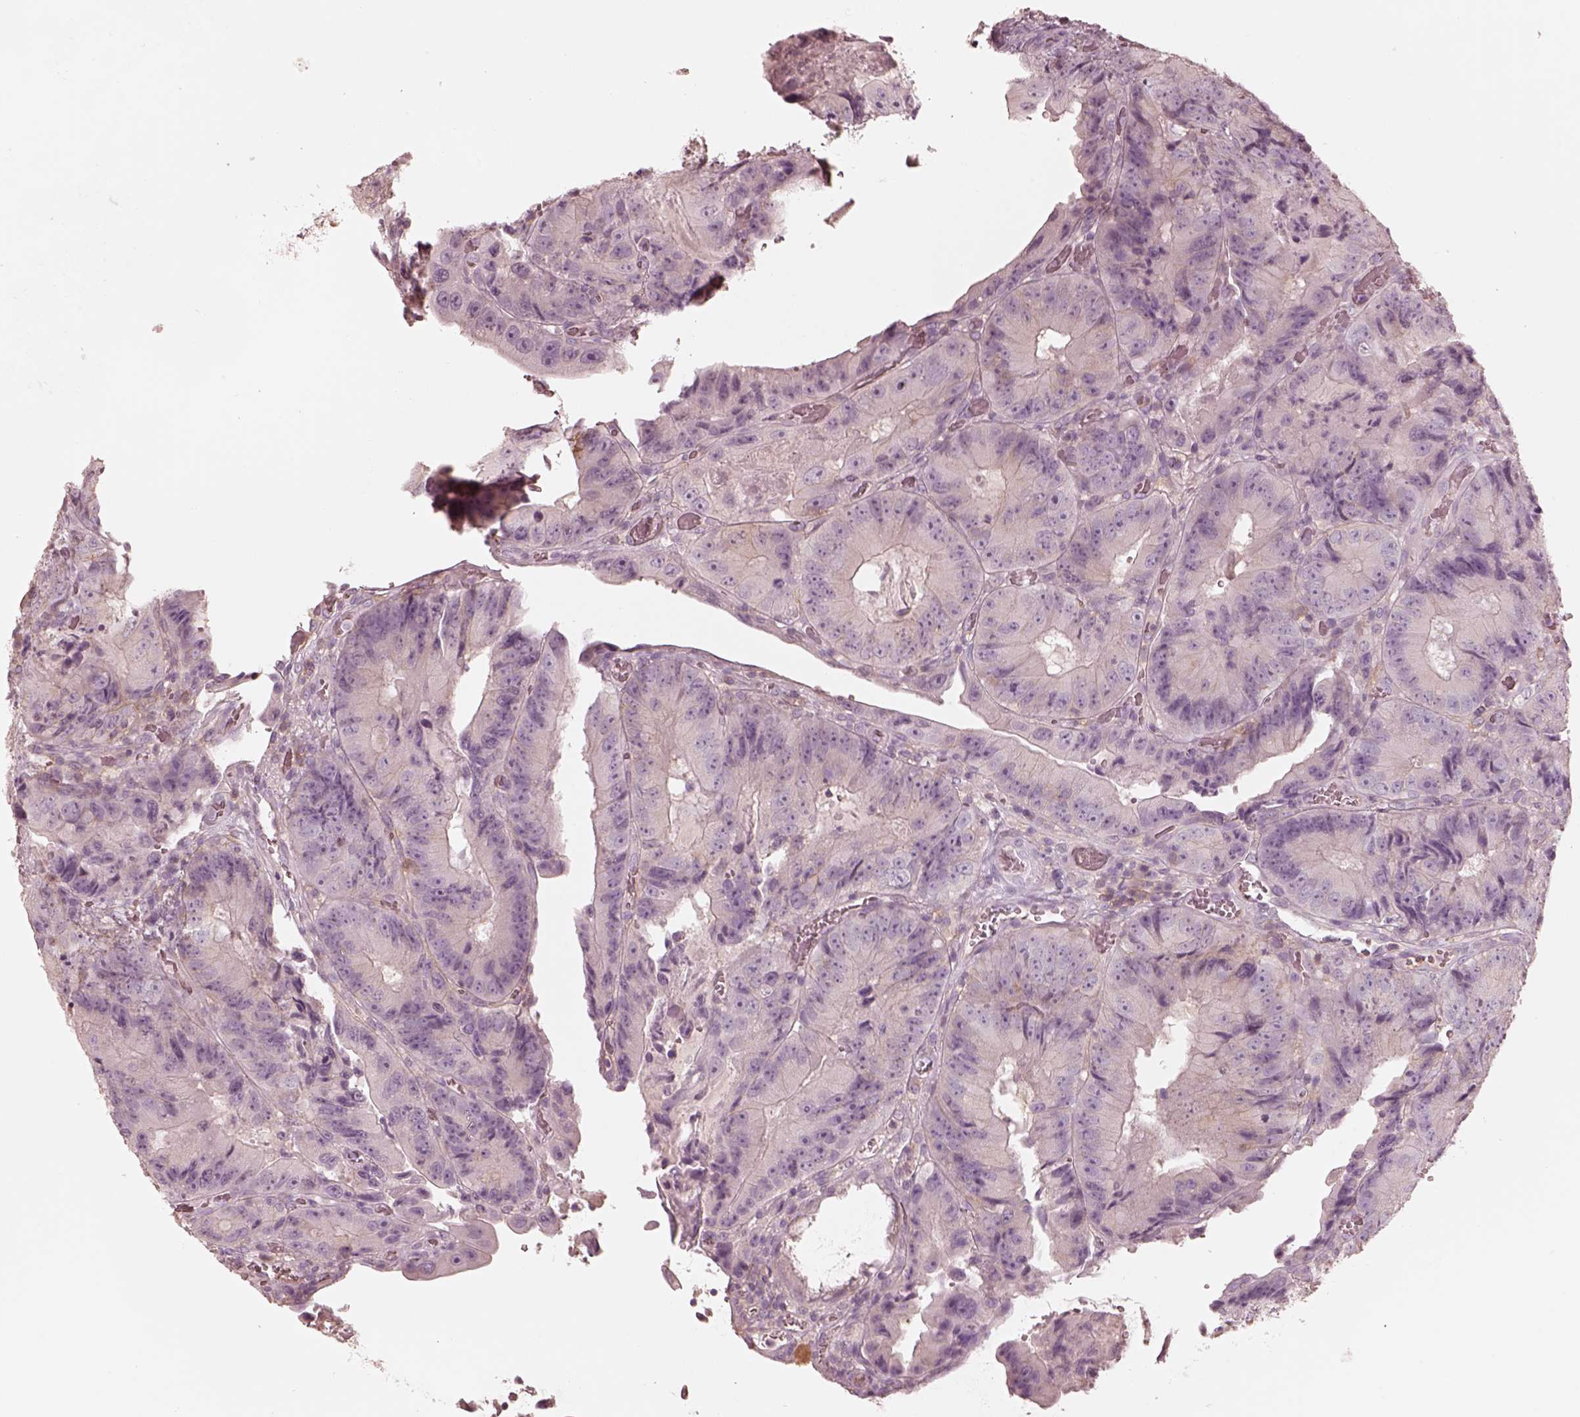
{"staining": {"intensity": "negative", "quantity": "none", "location": "none"}, "tissue": "colorectal cancer", "cell_type": "Tumor cells", "image_type": "cancer", "snomed": [{"axis": "morphology", "description": "Adenocarcinoma, NOS"}, {"axis": "topography", "description": "Colon"}], "caption": "This is an IHC photomicrograph of colorectal adenocarcinoma. There is no staining in tumor cells.", "gene": "GPRIN1", "patient": {"sex": "female", "age": 86}}